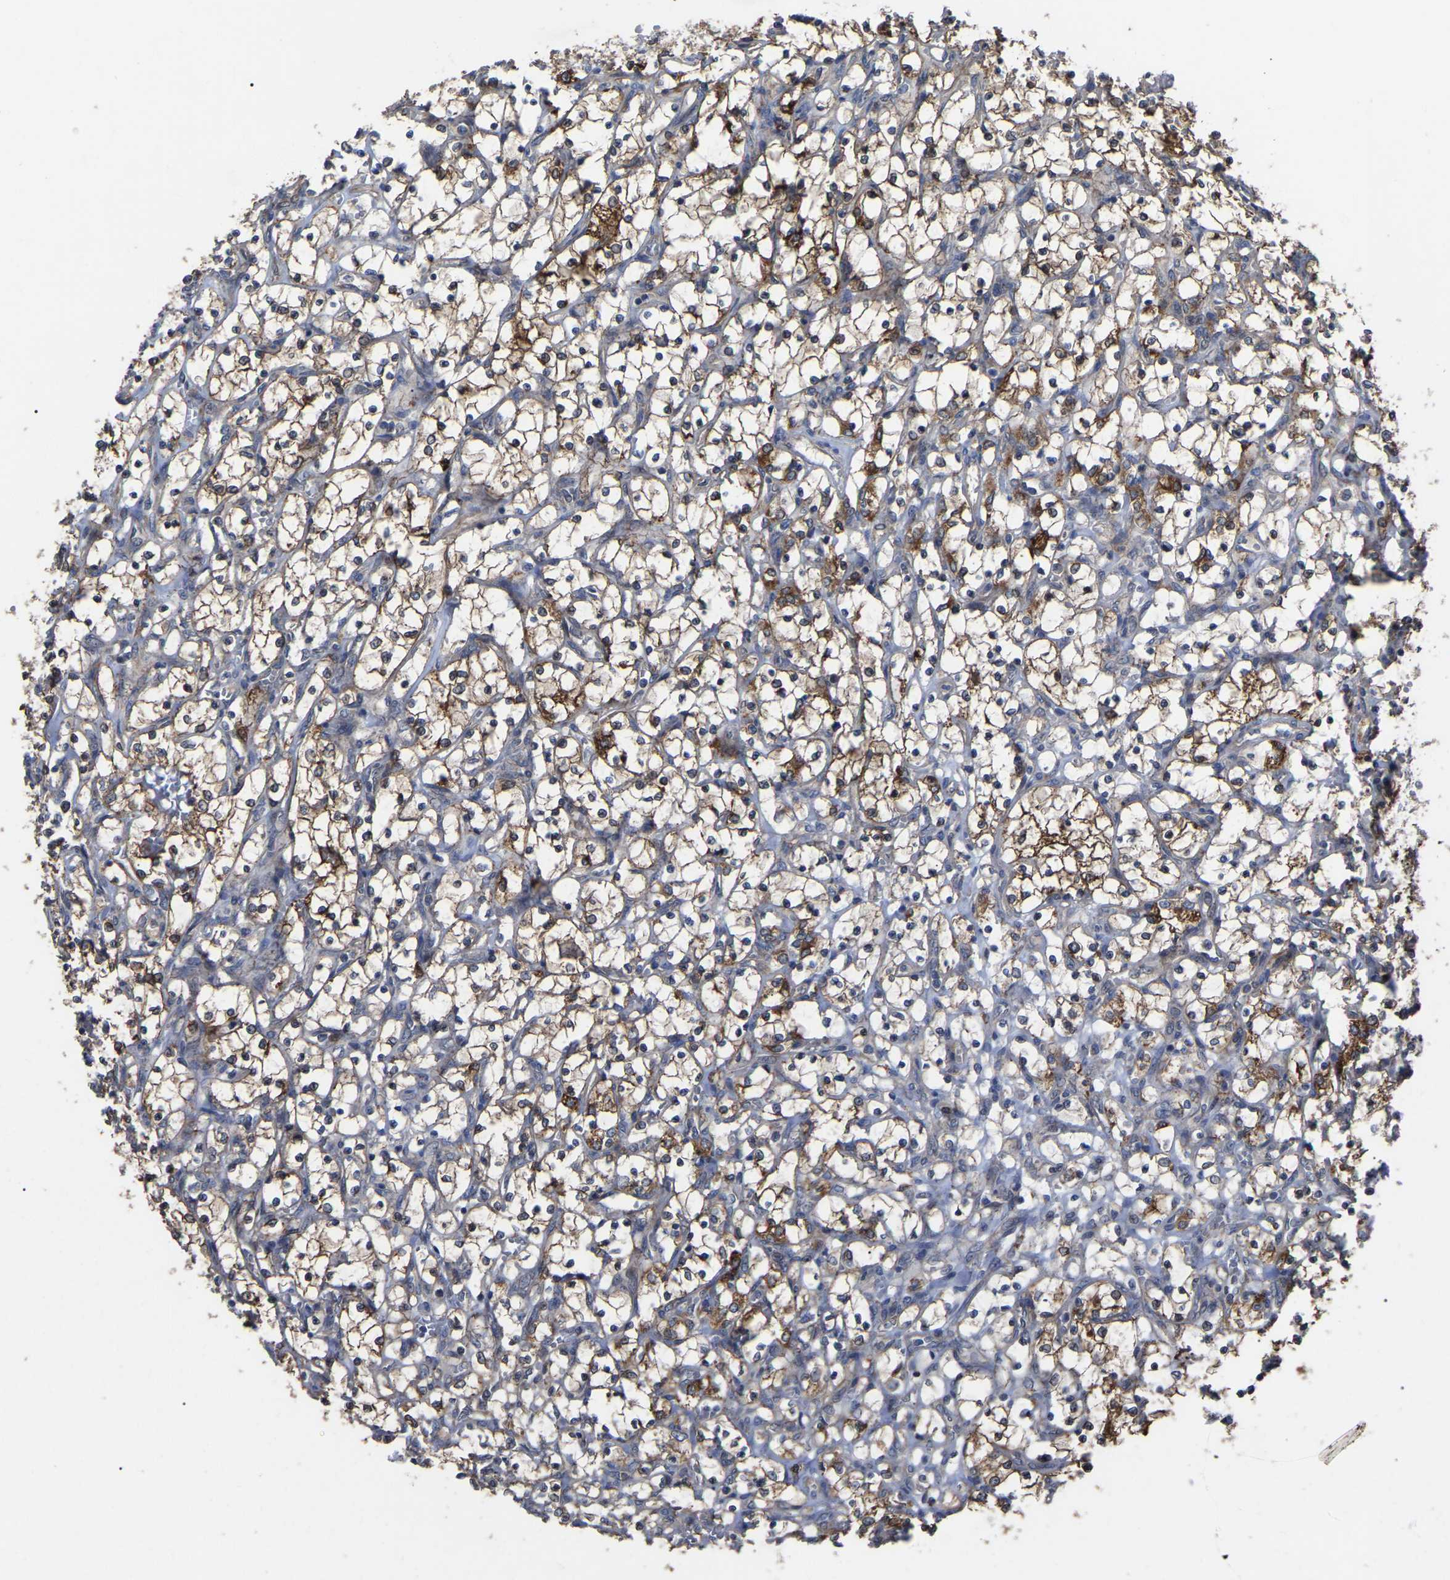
{"staining": {"intensity": "moderate", "quantity": ">75%", "location": "cytoplasmic/membranous"}, "tissue": "renal cancer", "cell_type": "Tumor cells", "image_type": "cancer", "snomed": [{"axis": "morphology", "description": "Adenocarcinoma, NOS"}, {"axis": "topography", "description": "Kidney"}], "caption": "The micrograph exhibits staining of renal cancer, revealing moderate cytoplasmic/membranous protein expression (brown color) within tumor cells. Using DAB (3,3'-diaminobenzidine) (brown) and hematoxylin (blue) stains, captured at high magnification using brightfield microscopy.", "gene": "GCC1", "patient": {"sex": "female", "age": 69}}